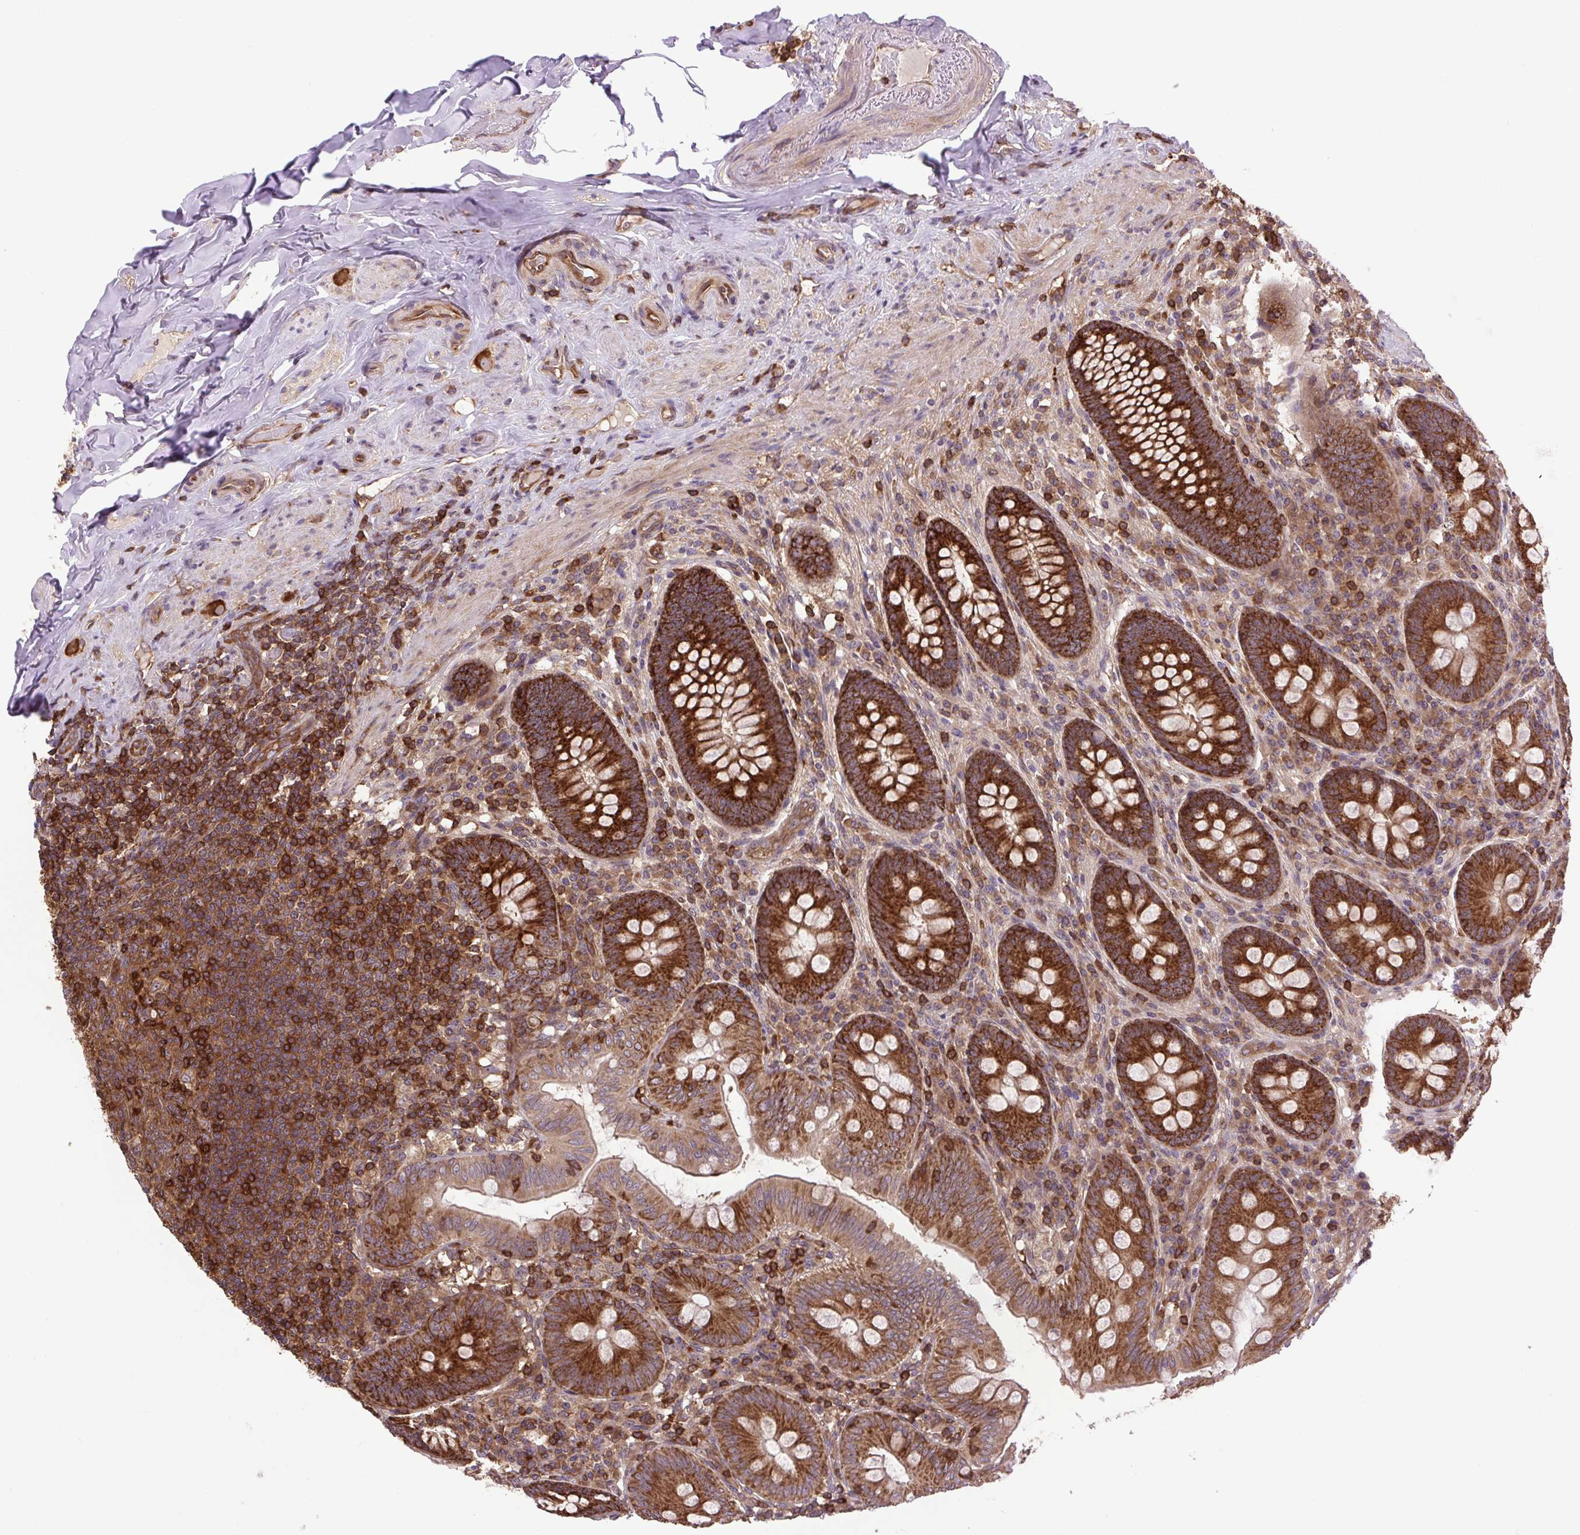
{"staining": {"intensity": "strong", "quantity": ">75%", "location": "cytoplasmic/membranous"}, "tissue": "appendix", "cell_type": "Glandular cells", "image_type": "normal", "snomed": [{"axis": "morphology", "description": "Normal tissue, NOS"}, {"axis": "topography", "description": "Appendix"}], "caption": "A photomicrograph of appendix stained for a protein demonstrates strong cytoplasmic/membranous brown staining in glandular cells.", "gene": "PLCG1", "patient": {"sex": "male", "age": 71}}